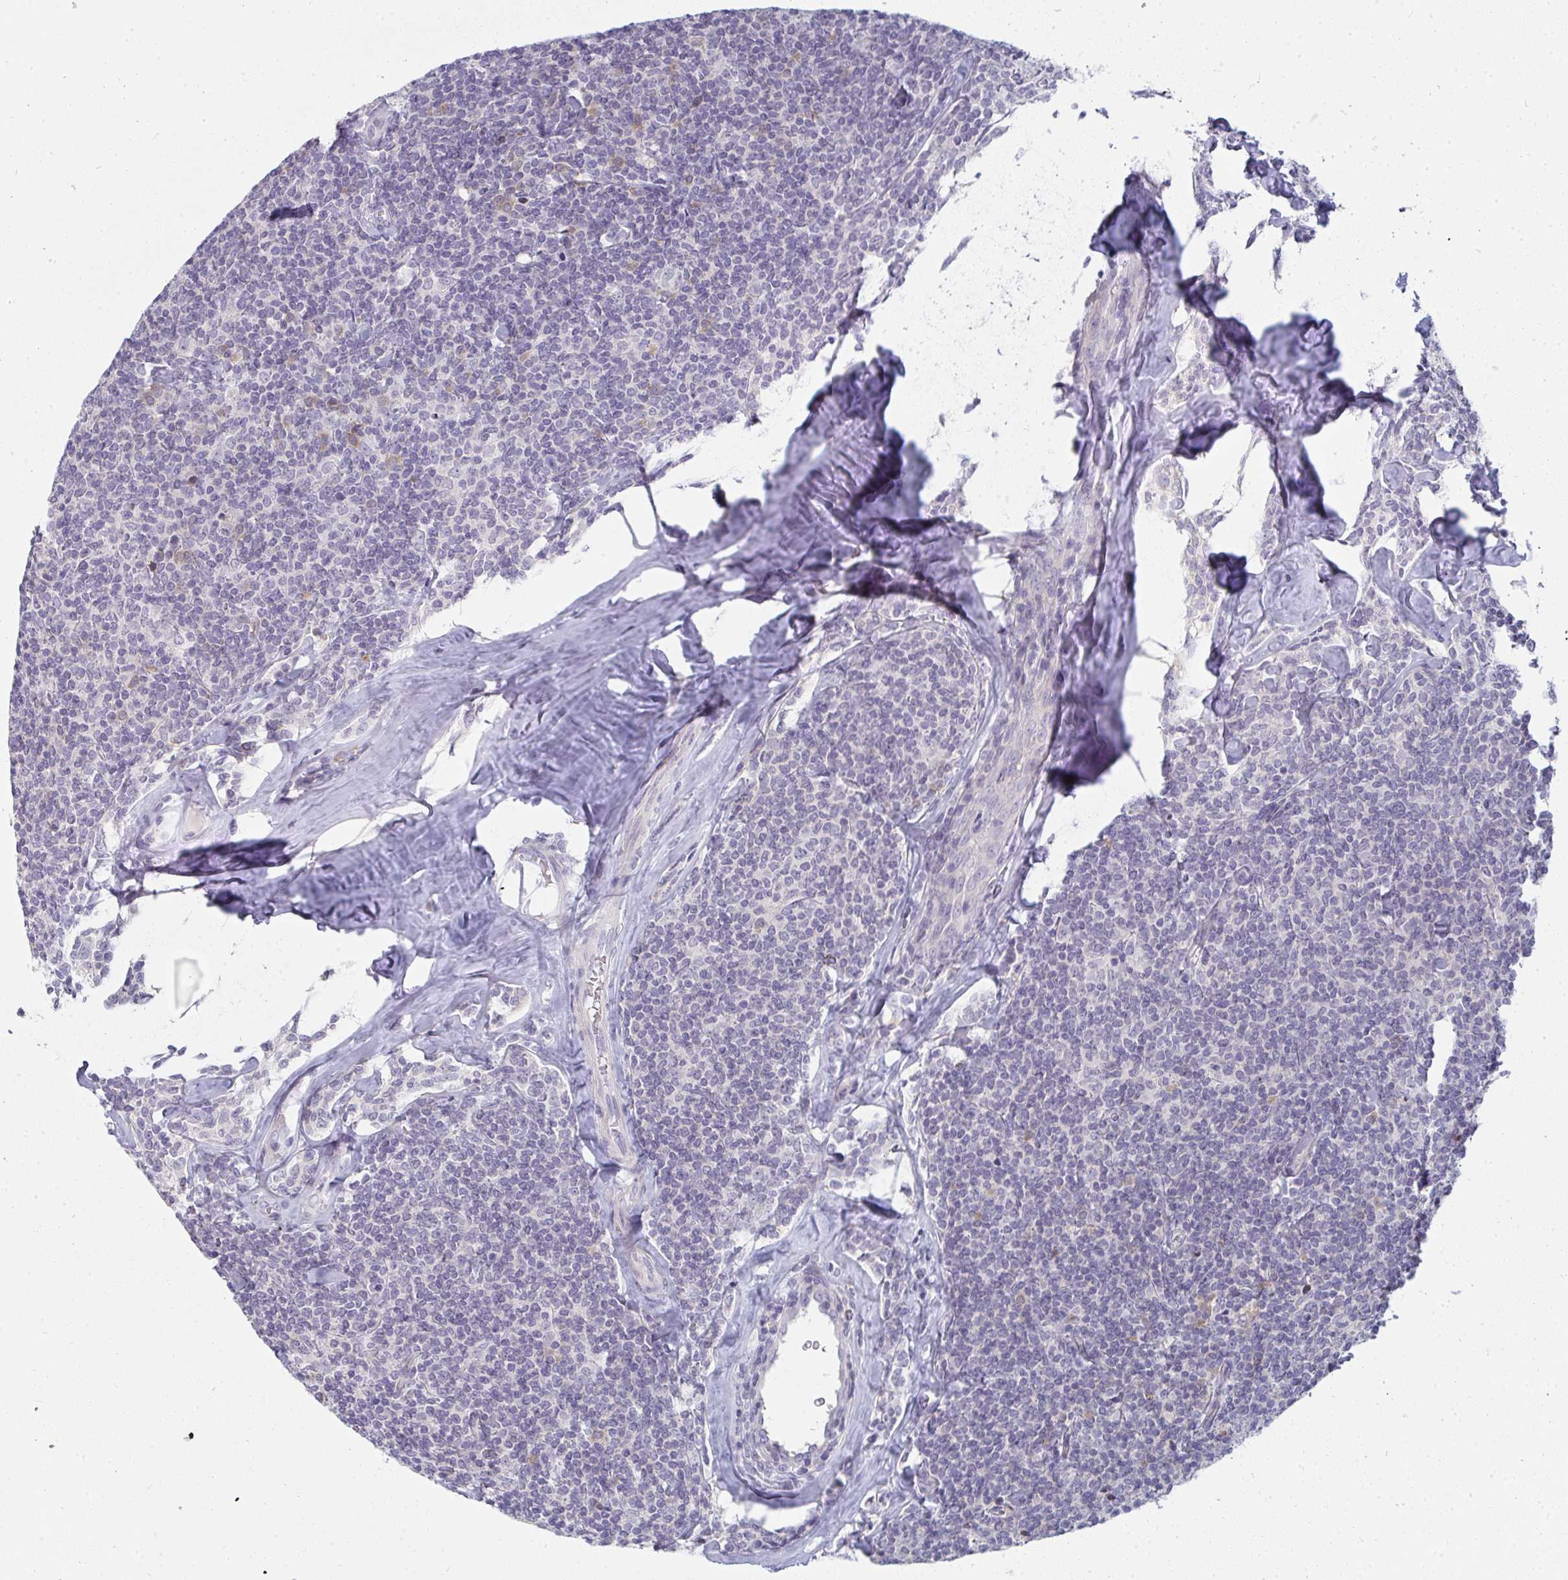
{"staining": {"intensity": "negative", "quantity": "none", "location": "none"}, "tissue": "lymphoma", "cell_type": "Tumor cells", "image_type": "cancer", "snomed": [{"axis": "morphology", "description": "Malignant lymphoma, non-Hodgkin's type, Low grade"}, {"axis": "topography", "description": "Lymph node"}], "caption": "DAB immunohistochemical staining of human lymphoma reveals no significant staining in tumor cells.", "gene": "SHB", "patient": {"sex": "female", "age": 56}}